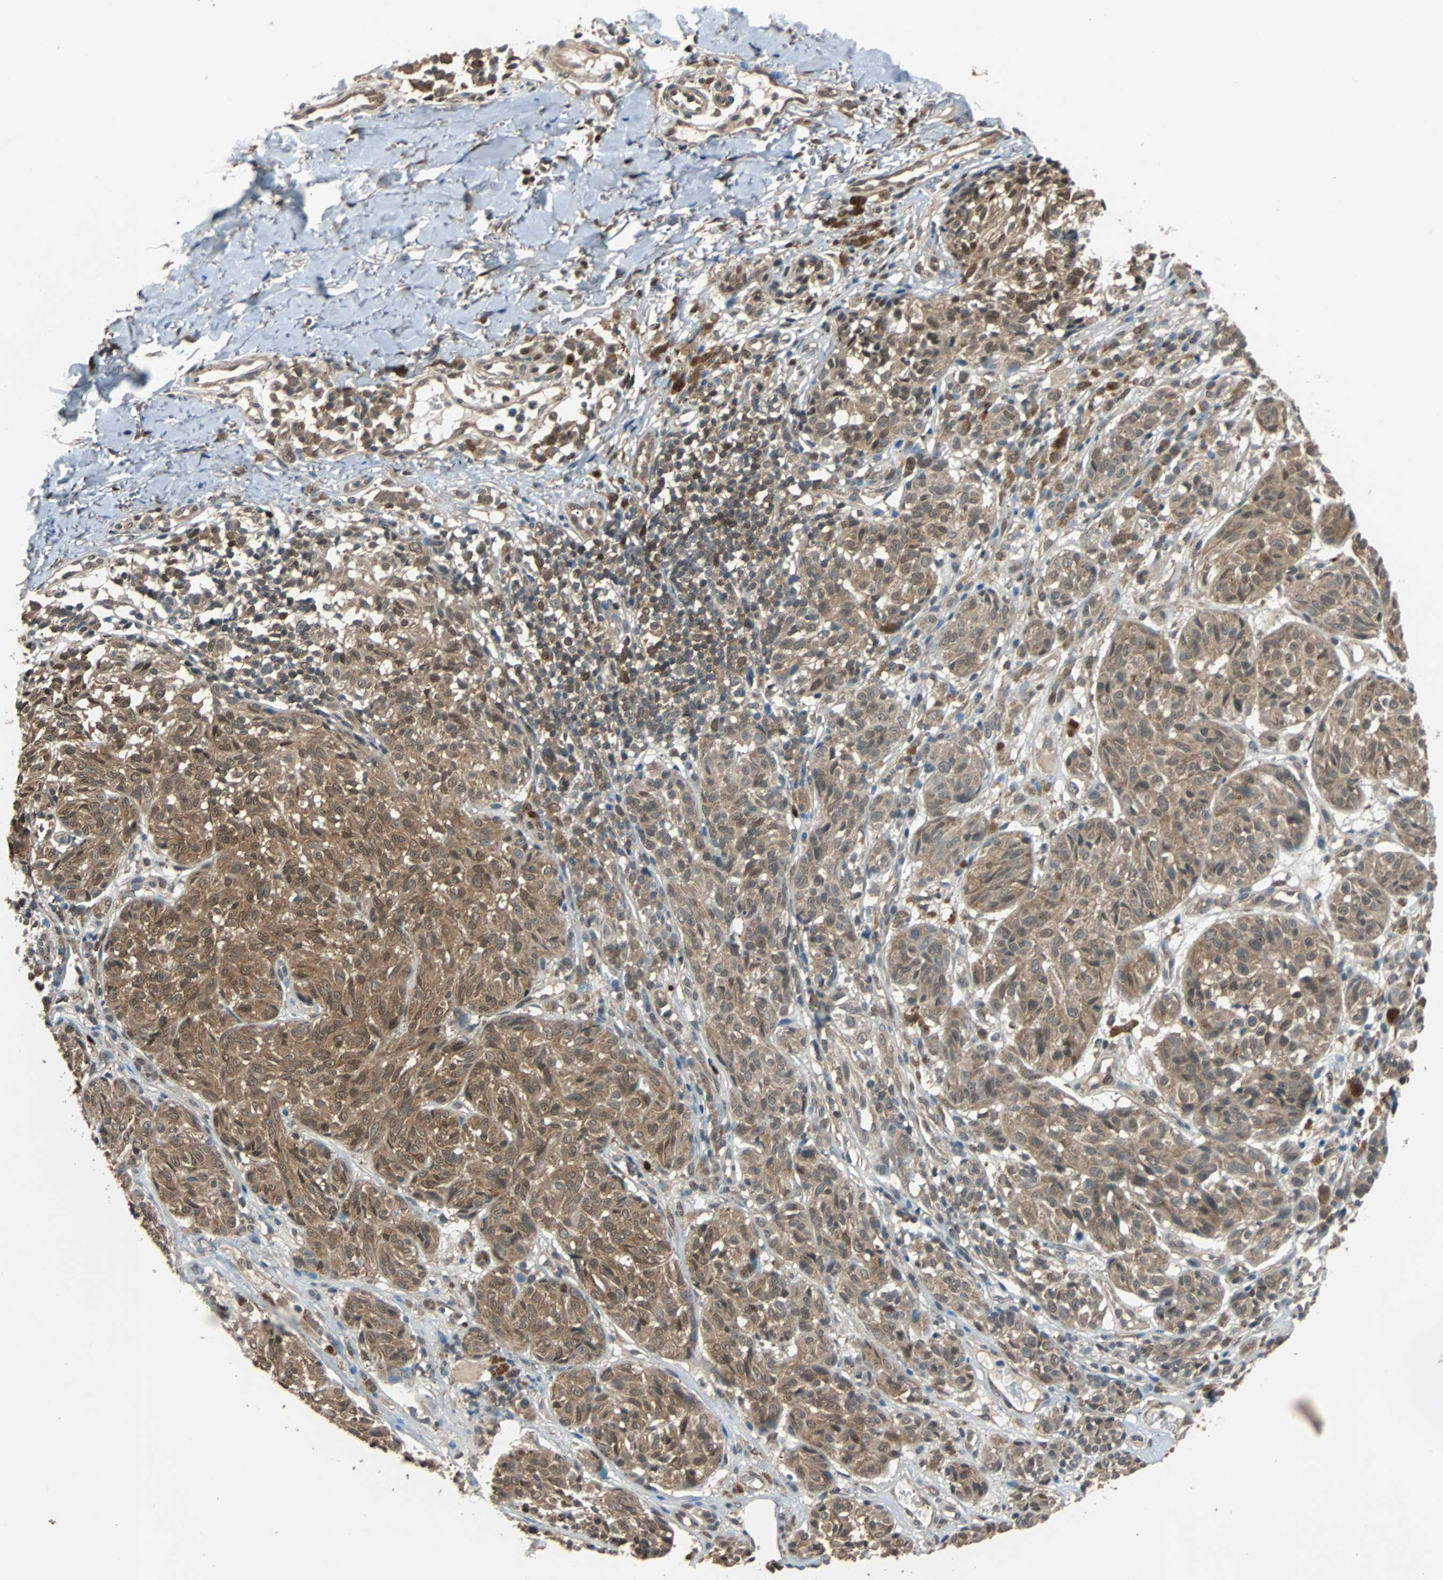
{"staining": {"intensity": "moderate", "quantity": ">75%", "location": "cytoplasmic/membranous,nuclear"}, "tissue": "melanoma", "cell_type": "Tumor cells", "image_type": "cancer", "snomed": [{"axis": "morphology", "description": "Malignant melanoma, NOS"}, {"axis": "topography", "description": "Skin"}], "caption": "There is medium levels of moderate cytoplasmic/membranous and nuclear staining in tumor cells of malignant melanoma, as demonstrated by immunohistochemical staining (brown color).", "gene": "PRDX6", "patient": {"sex": "female", "age": 46}}